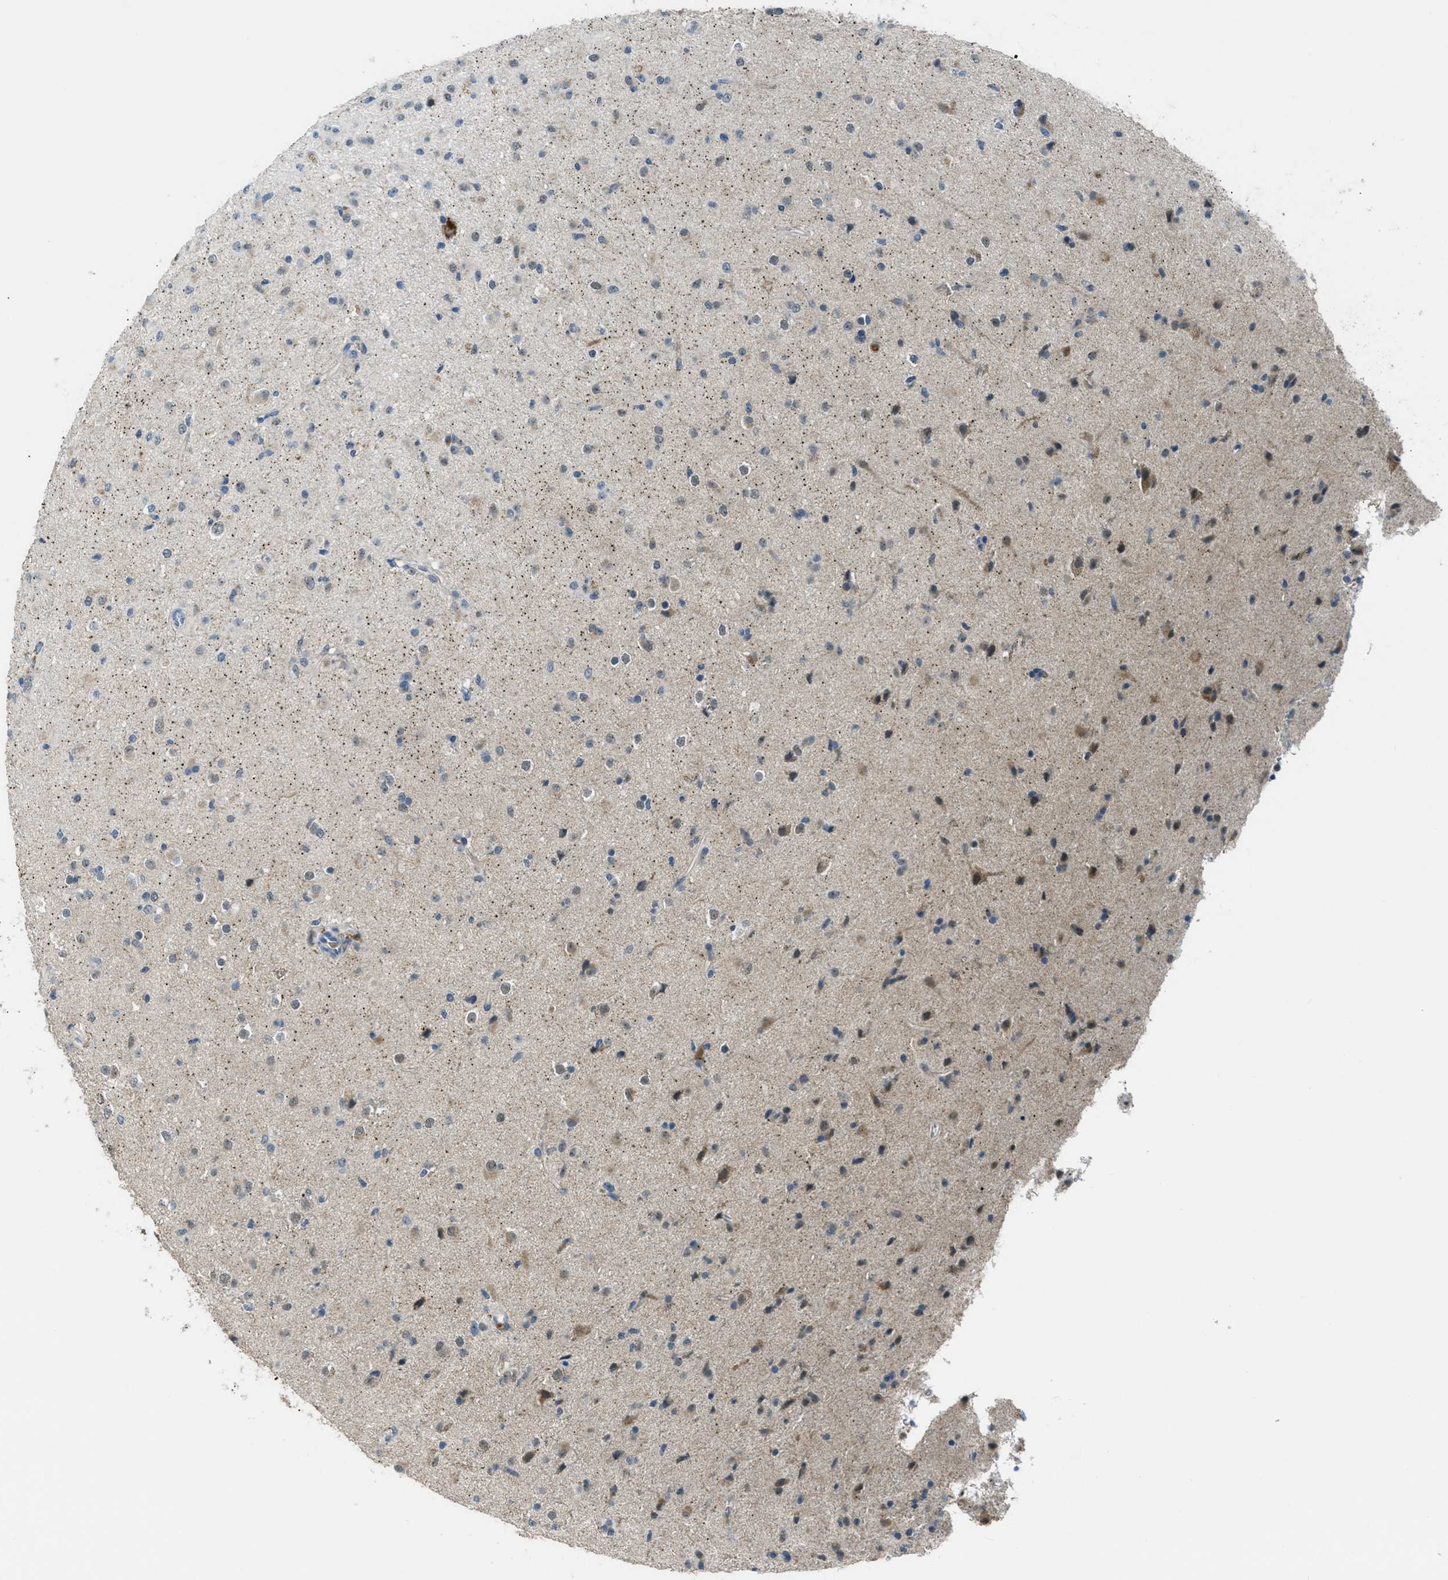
{"staining": {"intensity": "weak", "quantity": "<25%", "location": "cytoplasmic/membranous"}, "tissue": "glioma", "cell_type": "Tumor cells", "image_type": "cancer", "snomed": [{"axis": "morphology", "description": "Glioma, malignant, Low grade"}, {"axis": "topography", "description": "Brain"}], "caption": "High power microscopy photomicrograph of an IHC micrograph of glioma, revealing no significant staining in tumor cells. The staining was performed using DAB (3,3'-diaminobenzidine) to visualize the protein expression in brown, while the nuclei were stained in blue with hematoxylin (Magnification: 20x).", "gene": "CDON", "patient": {"sex": "male", "age": 65}}